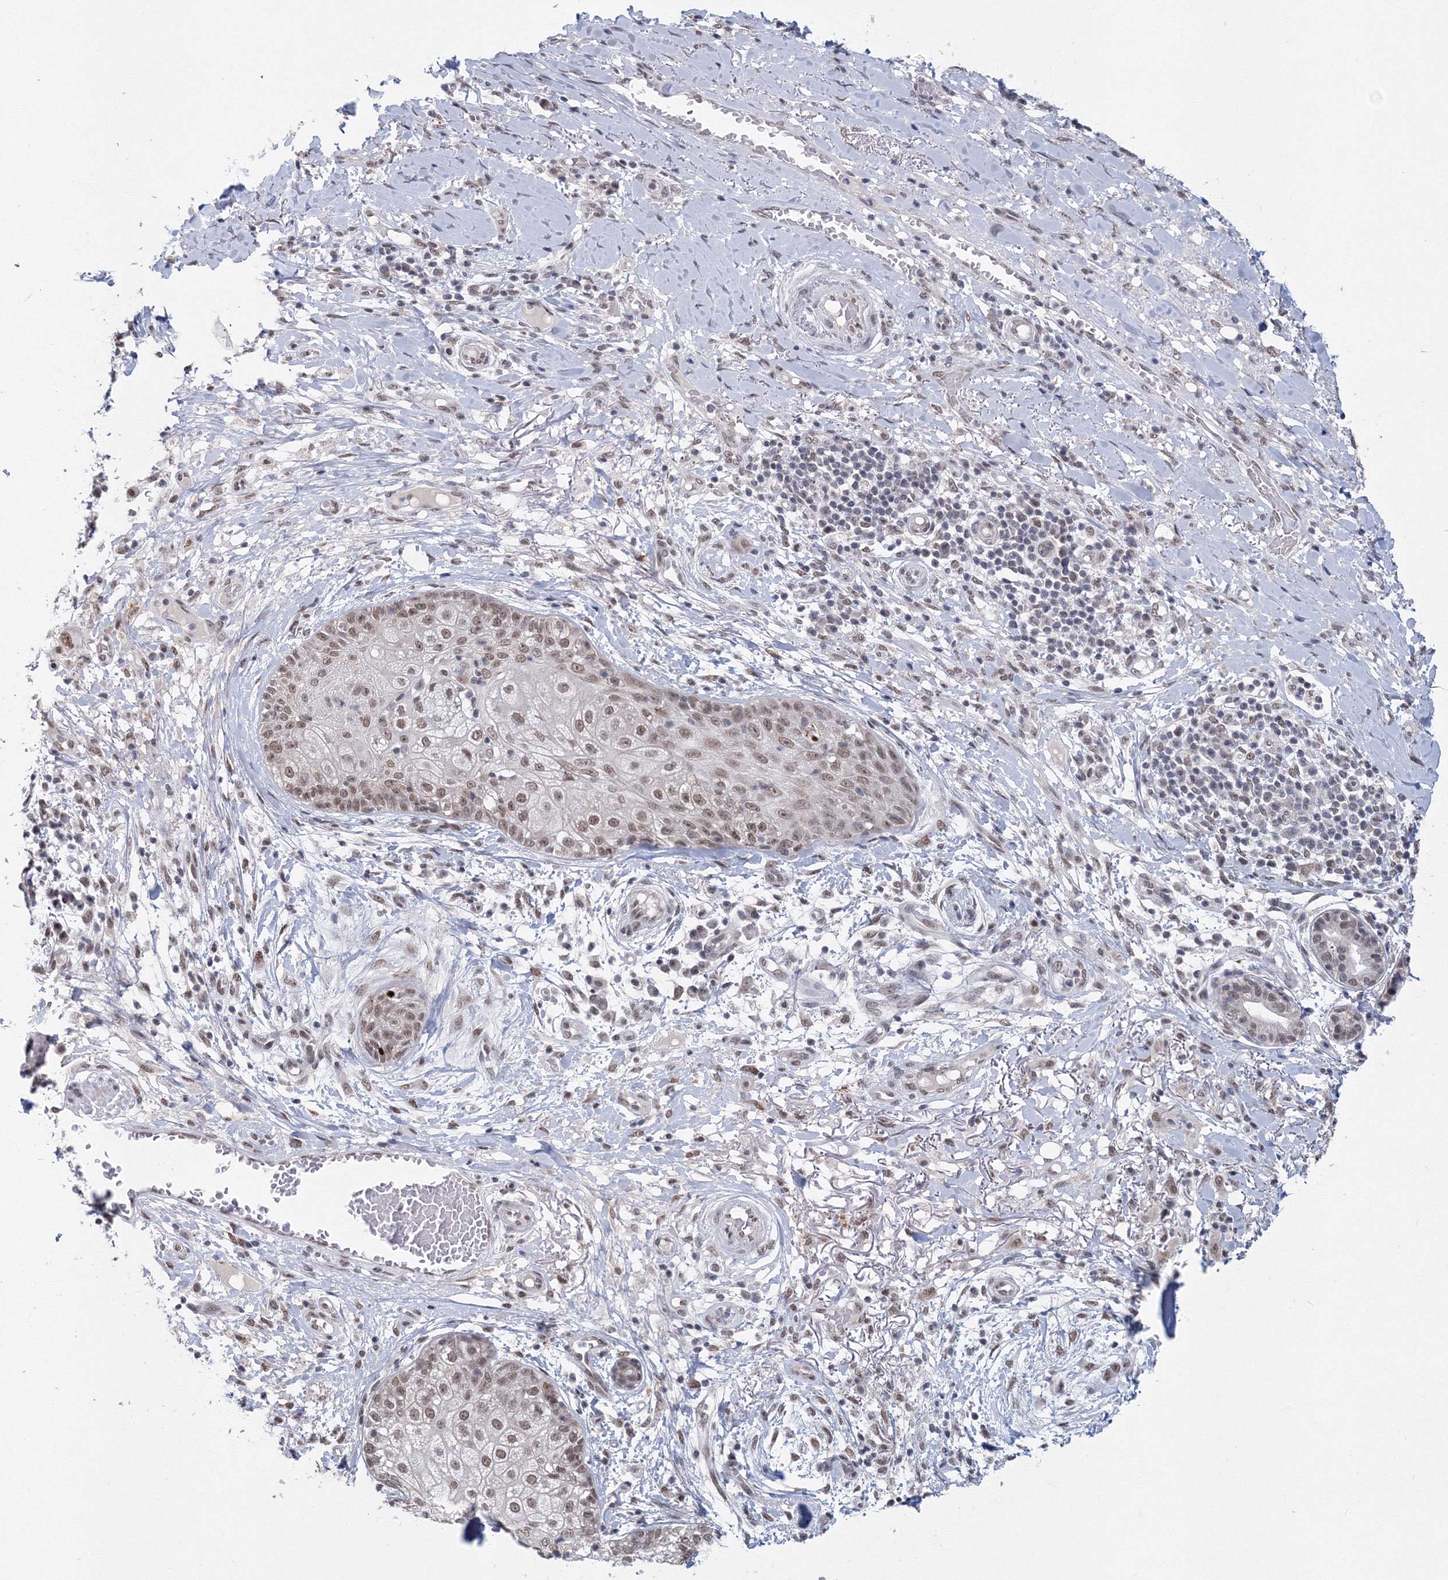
{"staining": {"intensity": "weak", "quantity": ">75%", "location": "nuclear"}, "tissue": "skin cancer", "cell_type": "Tumor cells", "image_type": "cancer", "snomed": [{"axis": "morphology", "description": "Squamous cell carcinoma, NOS"}, {"axis": "topography", "description": "Skin"}], "caption": "Immunohistochemistry (DAB) staining of human squamous cell carcinoma (skin) exhibits weak nuclear protein positivity in about >75% of tumor cells.", "gene": "SF3B6", "patient": {"sex": "female", "age": 88}}